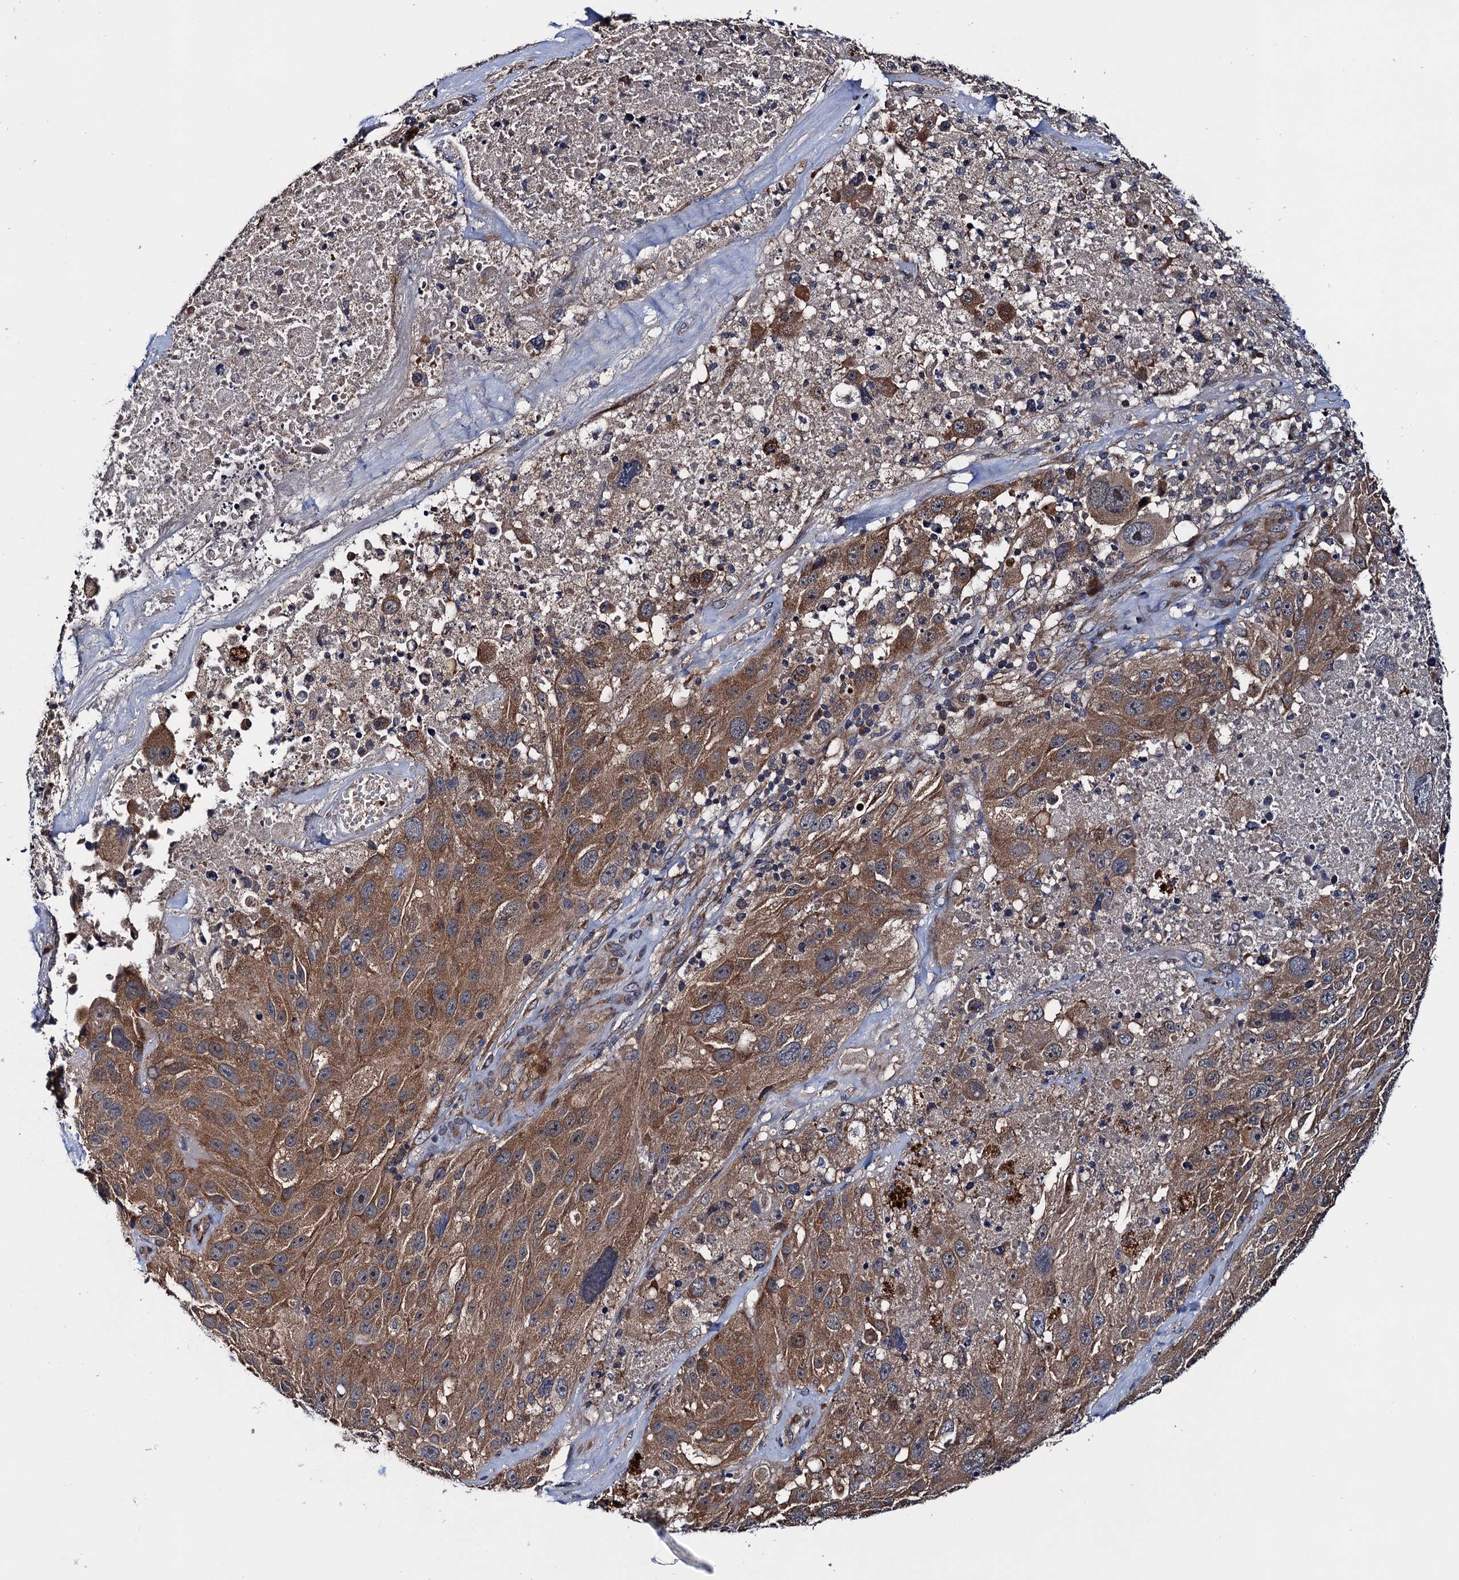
{"staining": {"intensity": "moderate", "quantity": ">75%", "location": "cytoplasmic/membranous"}, "tissue": "melanoma", "cell_type": "Tumor cells", "image_type": "cancer", "snomed": [{"axis": "morphology", "description": "Malignant melanoma, Metastatic site"}, {"axis": "topography", "description": "Lymph node"}], "caption": "Human malignant melanoma (metastatic site) stained for a protein (brown) shows moderate cytoplasmic/membranous positive positivity in about >75% of tumor cells.", "gene": "TRMT112", "patient": {"sex": "male", "age": 62}}